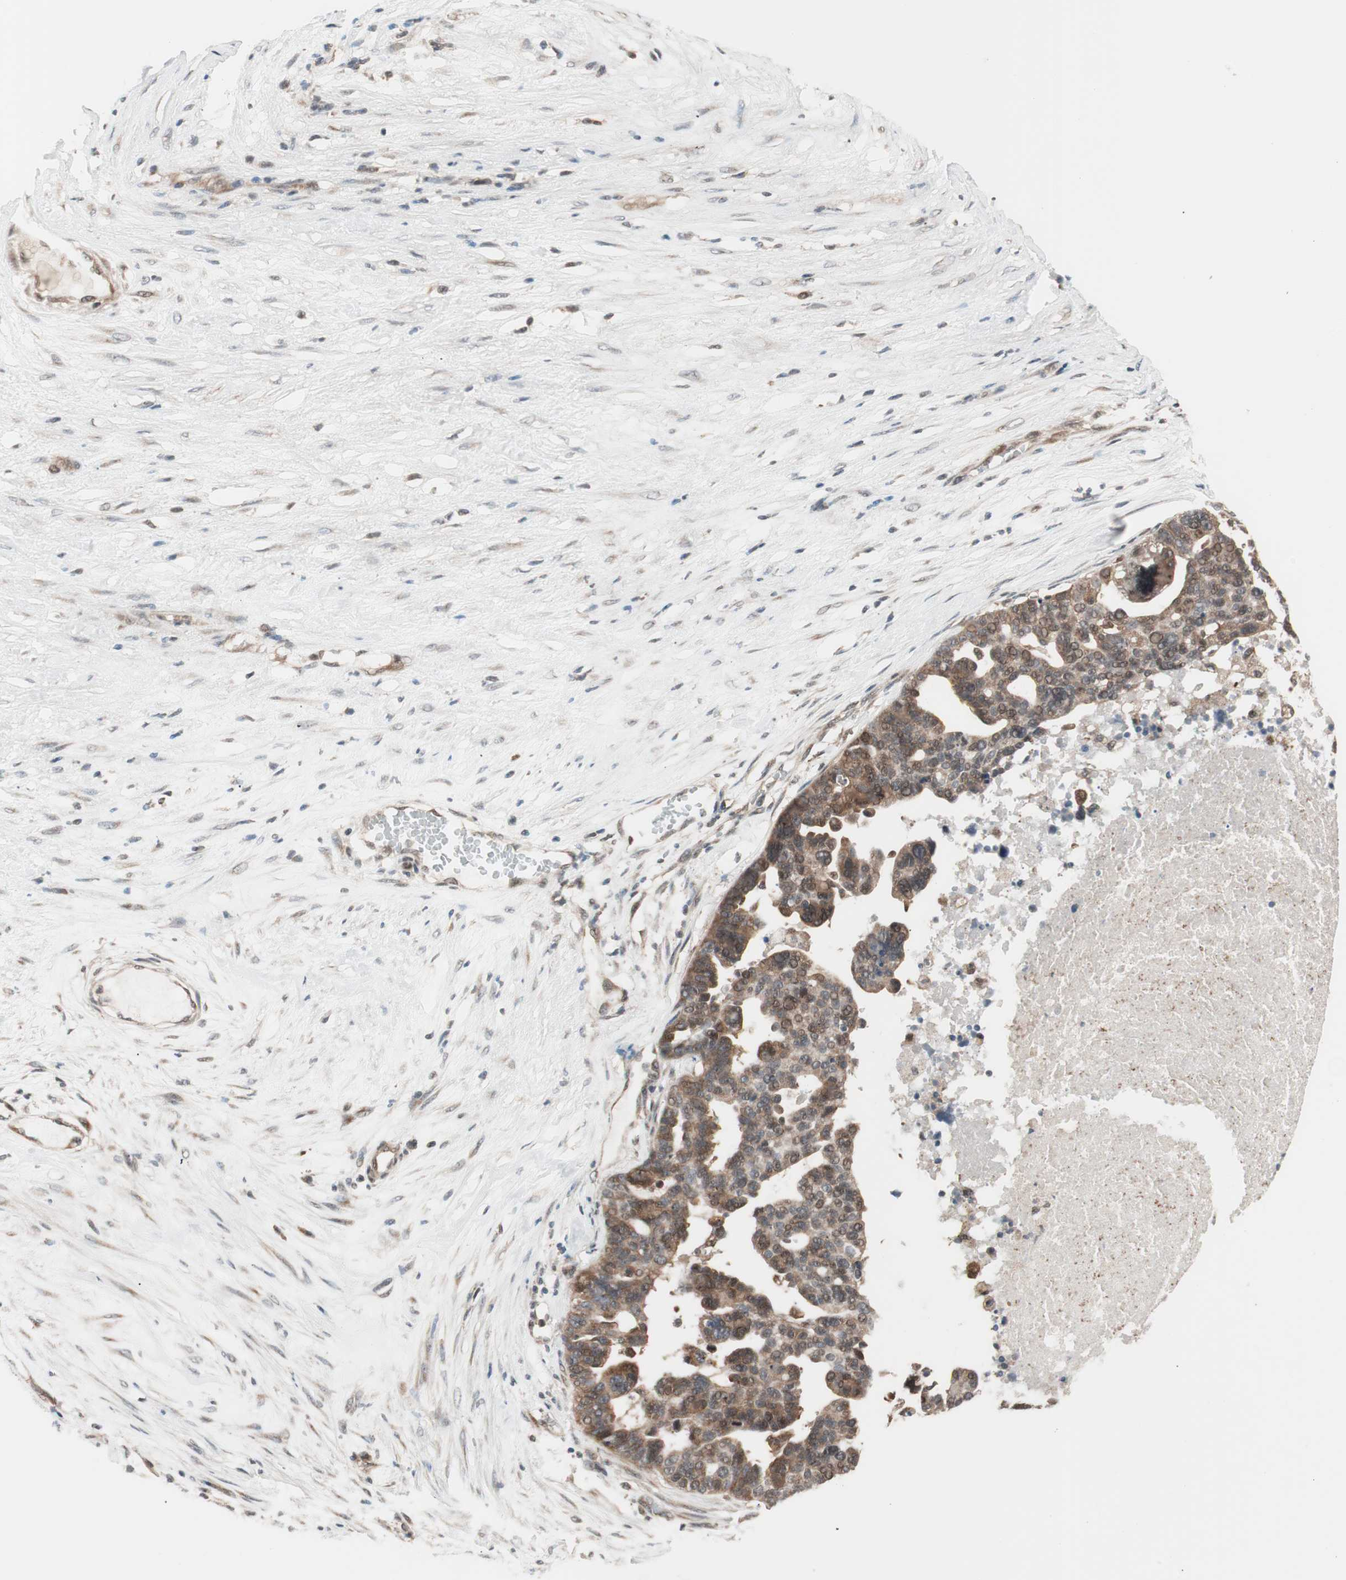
{"staining": {"intensity": "moderate", "quantity": ">75%", "location": "cytoplasmic/membranous"}, "tissue": "ovarian cancer", "cell_type": "Tumor cells", "image_type": "cancer", "snomed": [{"axis": "morphology", "description": "Cystadenocarcinoma, serous, NOS"}, {"axis": "topography", "description": "Ovary"}], "caption": "The image displays a brown stain indicating the presence of a protein in the cytoplasmic/membranous of tumor cells in serous cystadenocarcinoma (ovarian). (DAB (3,3'-diaminobenzidine) IHC, brown staining for protein, blue staining for nuclei).", "gene": "FBXO5", "patient": {"sex": "female", "age": 59}}